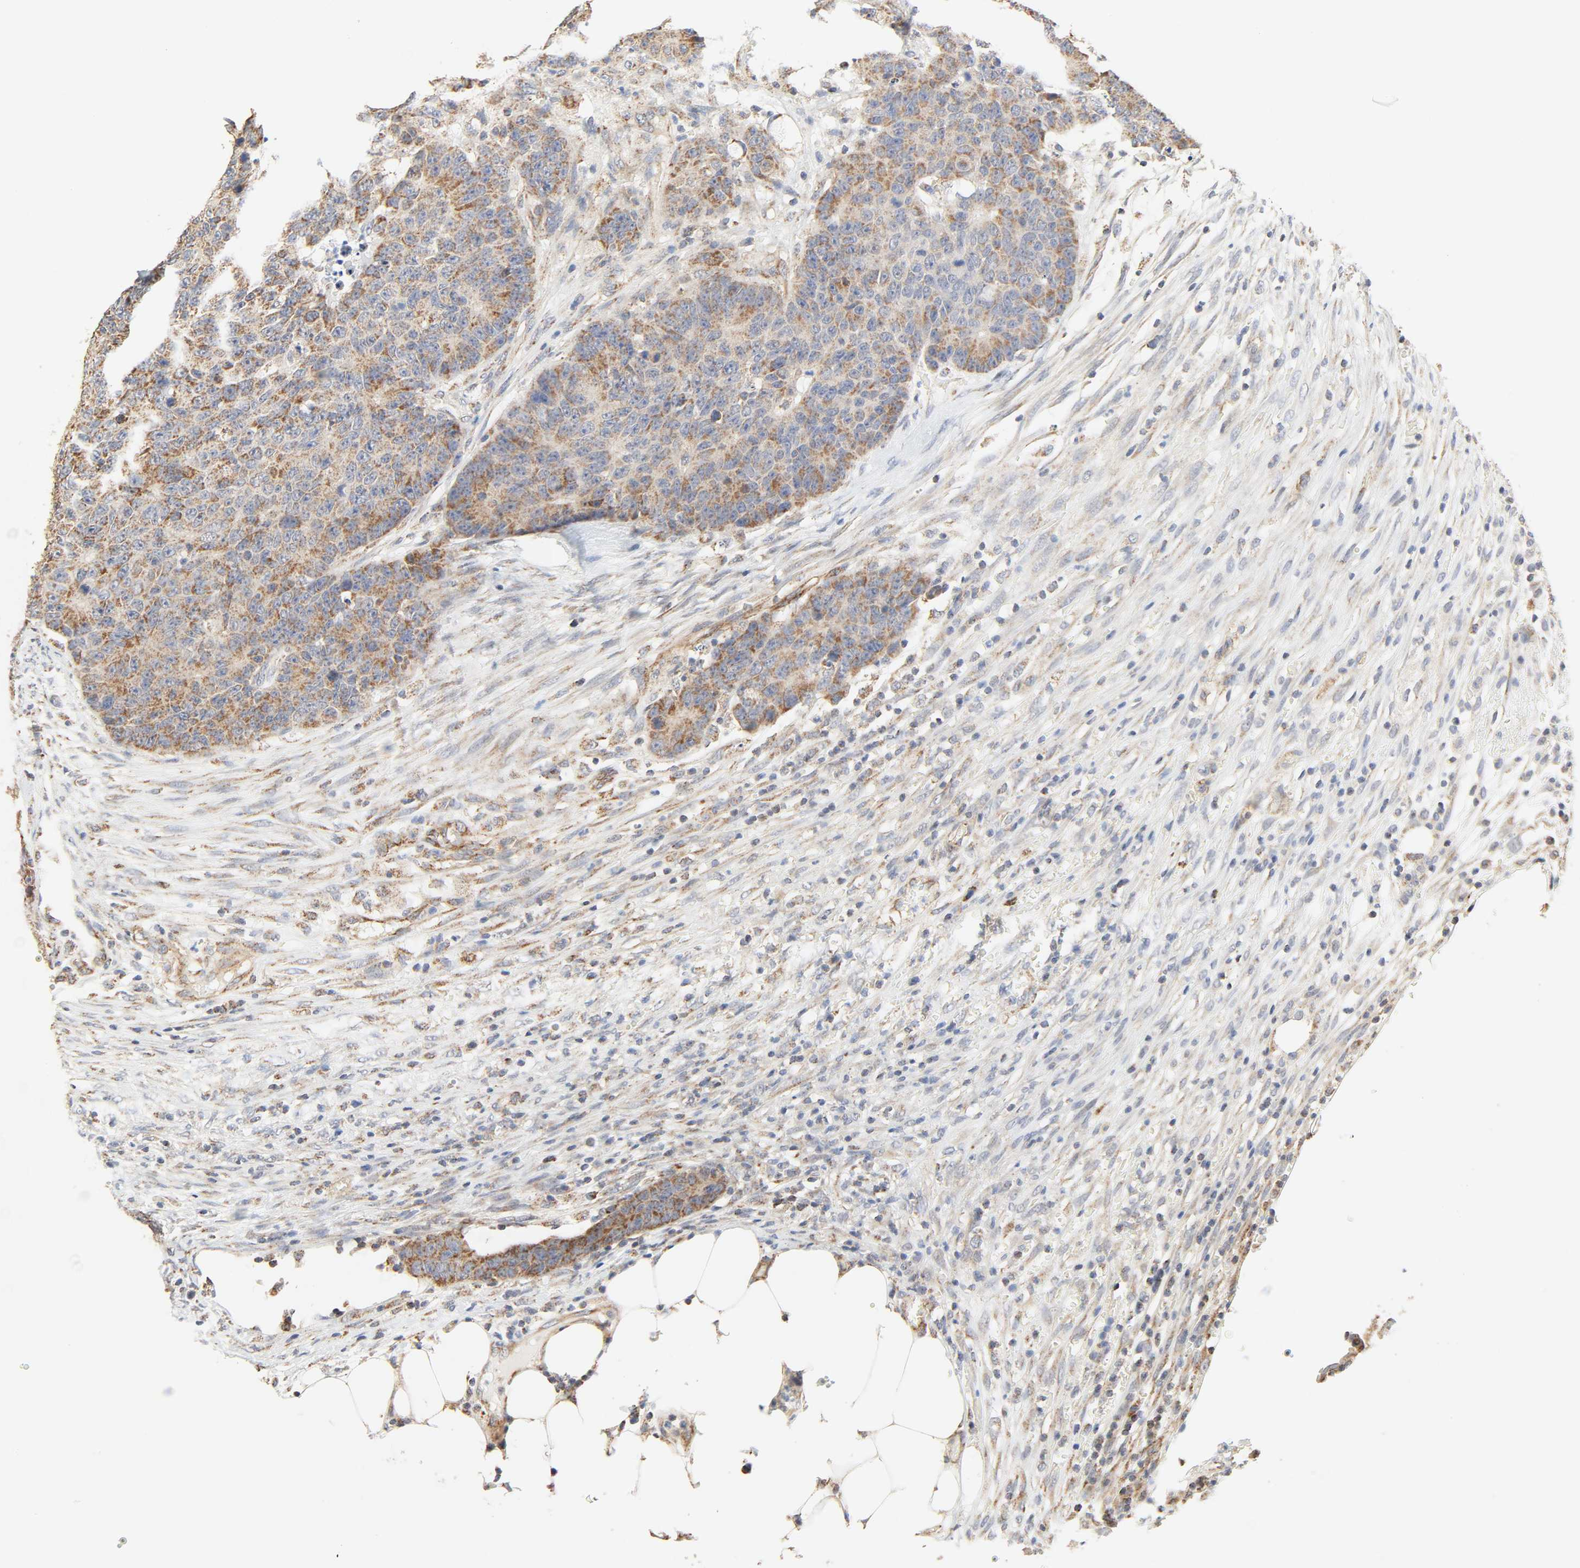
{"staining": {"intensity": "moderate", "quantity": ">75%", "location": "cytoplasmic/membranous"}, "tissue": "colorectal cancer", "cell_type": "Tumor cells", "image_type": "cancer", "snomed": [{"axis": "morphology", "description": "Adenocarcinoma, NOS"}, {"axis": "topography", "description": "Colon"}], "caption": "A photomicrograph of colorectal adenocarcinoma stained for a protein demonstrates moderate cytoplasmic/membranous brown staining in tumor cells.", "gene": "ZMAT5", "patient": {"sex": "female", "age": 86}}